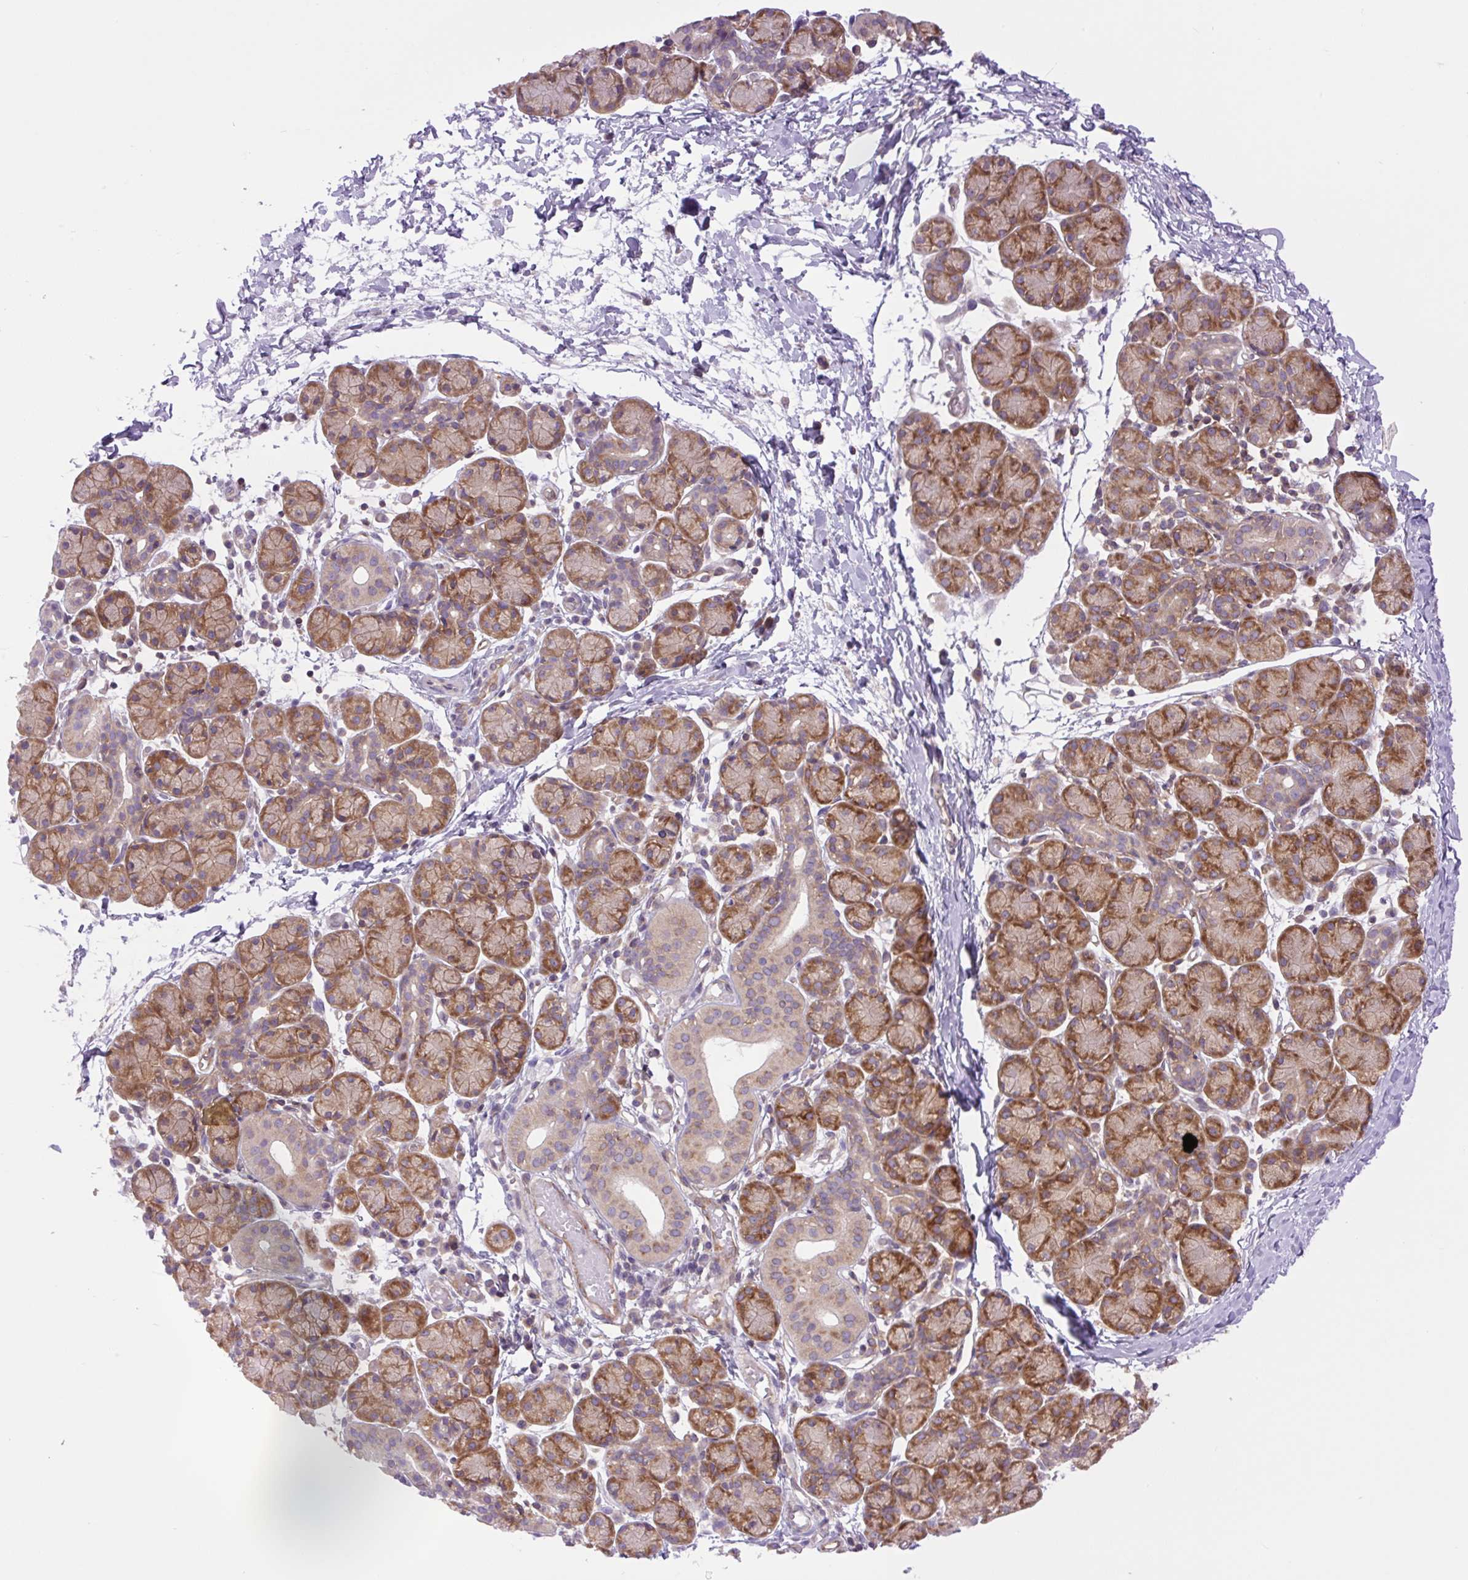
{"staining": {"intensity": "moderate", "quantity": ">75%", "location": "cytoplasmic/membranous"}, "tissue": "salivary gland", "cell_type": "Glandular cells", "image_type": "normal", "snomed": [{"axis": "morphology", "description": "Normal tissue, NOS"}, {"axis": "morphology", "description": "Inflammation, NOS"}, {"axis": "topography", "description": "Lymph node"}, {"axis": "topography", "description": "Salivary gland"}], "caption": "Immunohistochemistry (IHC) micrograph of benign human salivary gland stained for a protein (brown), which exhibits medium levels of moderate cytoplasmic/membranous staining in about >75% of glandular cells.", "gene": "MINK1", "patient": {"sex": "male", "age": 3}}